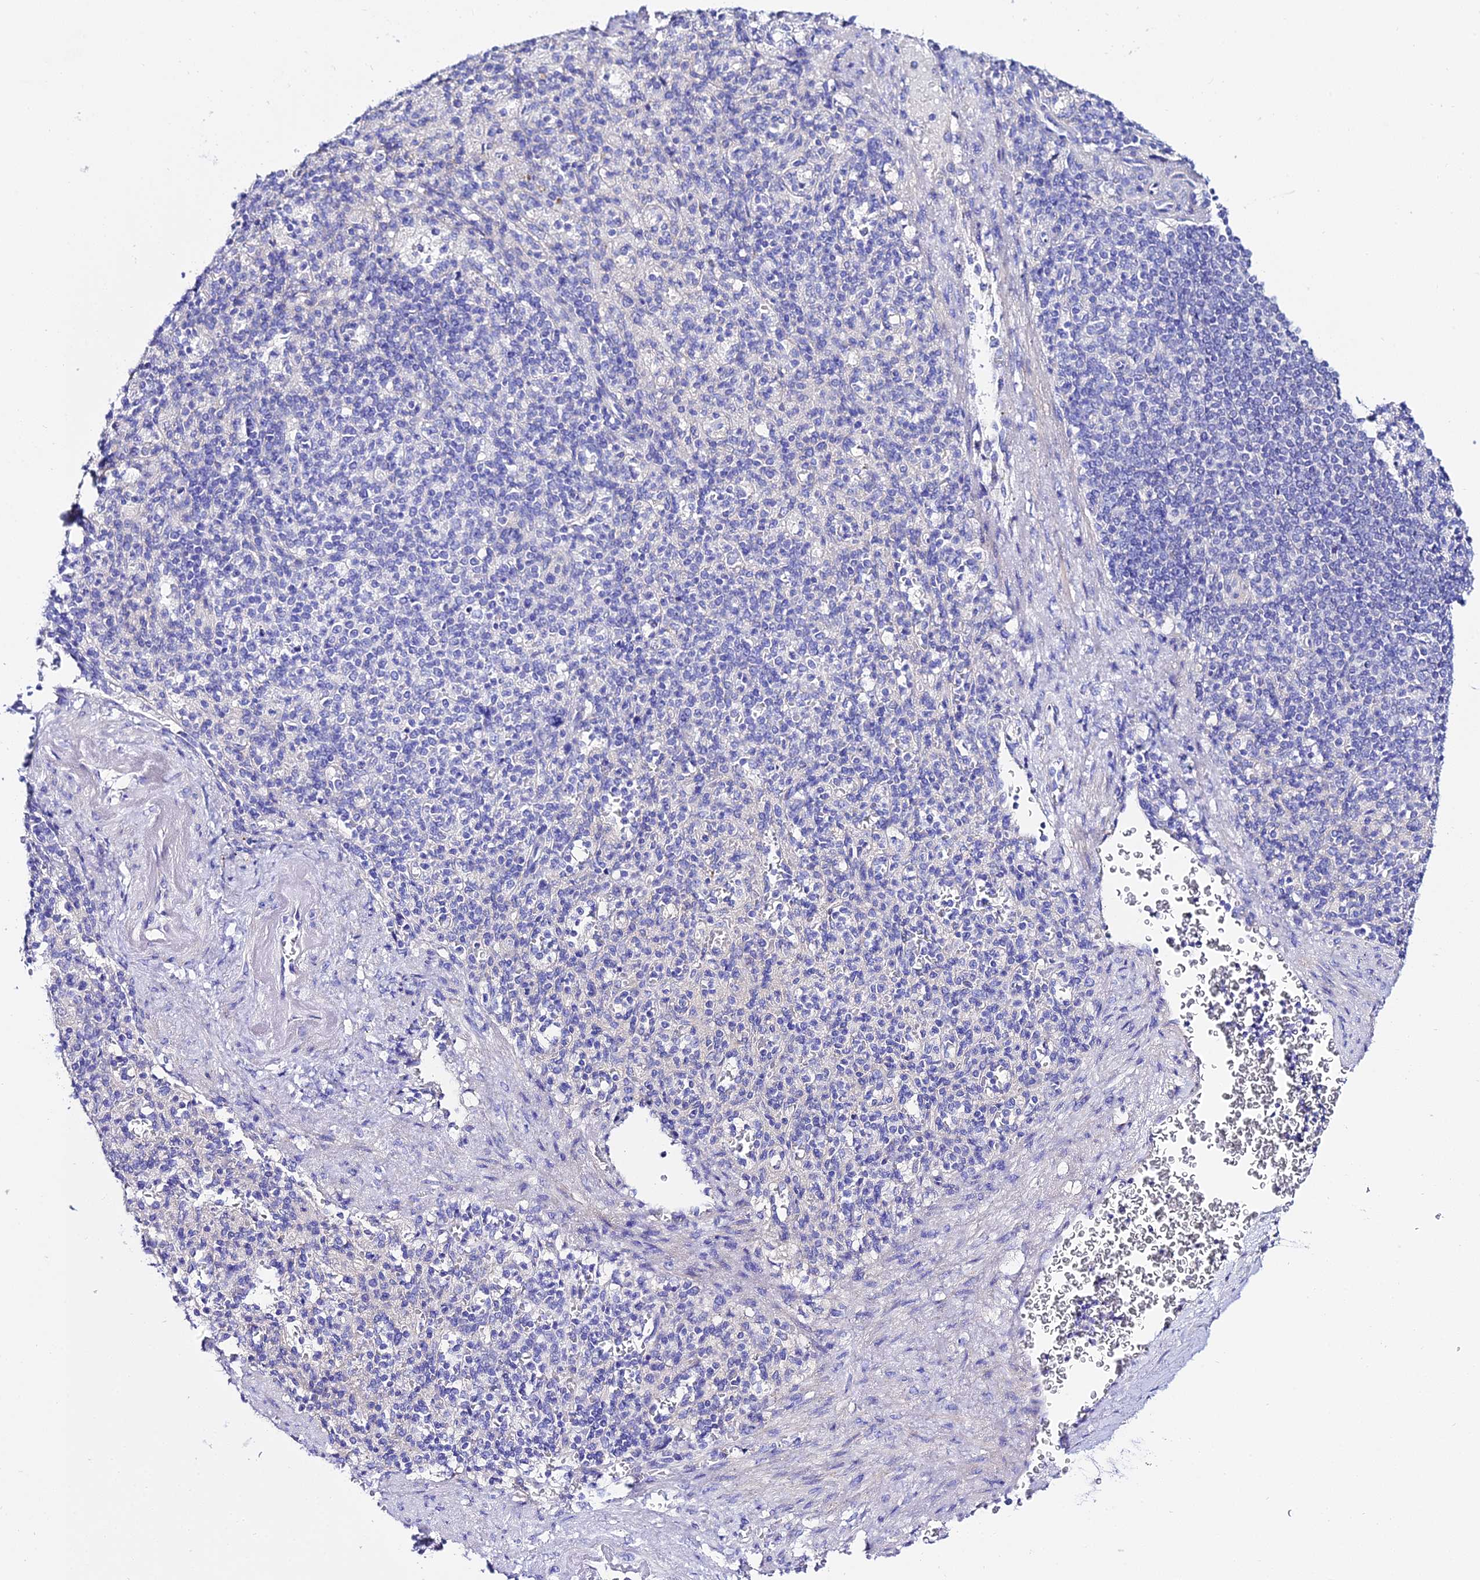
{"staining": {"intensity": "negative", "quantity": "none", "location": "none"}, "tissue": "spleen", "cell_type": "Cells in red pulp", "image_type": "normal", "snomed": [{"axis": "morphology", "description": "Normal tissue, NOS"}, {"axis": "topography", "description": "Spleen"}], "caption": "Image shows no protein staining in cells in red pulp of benign spleen. The staining was performed using DAB (3,3'-diaminobenzidine) to visualize the protein expression in brown, while the nuclei were stained in blue with hematoxylin (Magnification: 20x).", "gene": "TMEM117", "patient": {"sex": "female", "age": 74}}